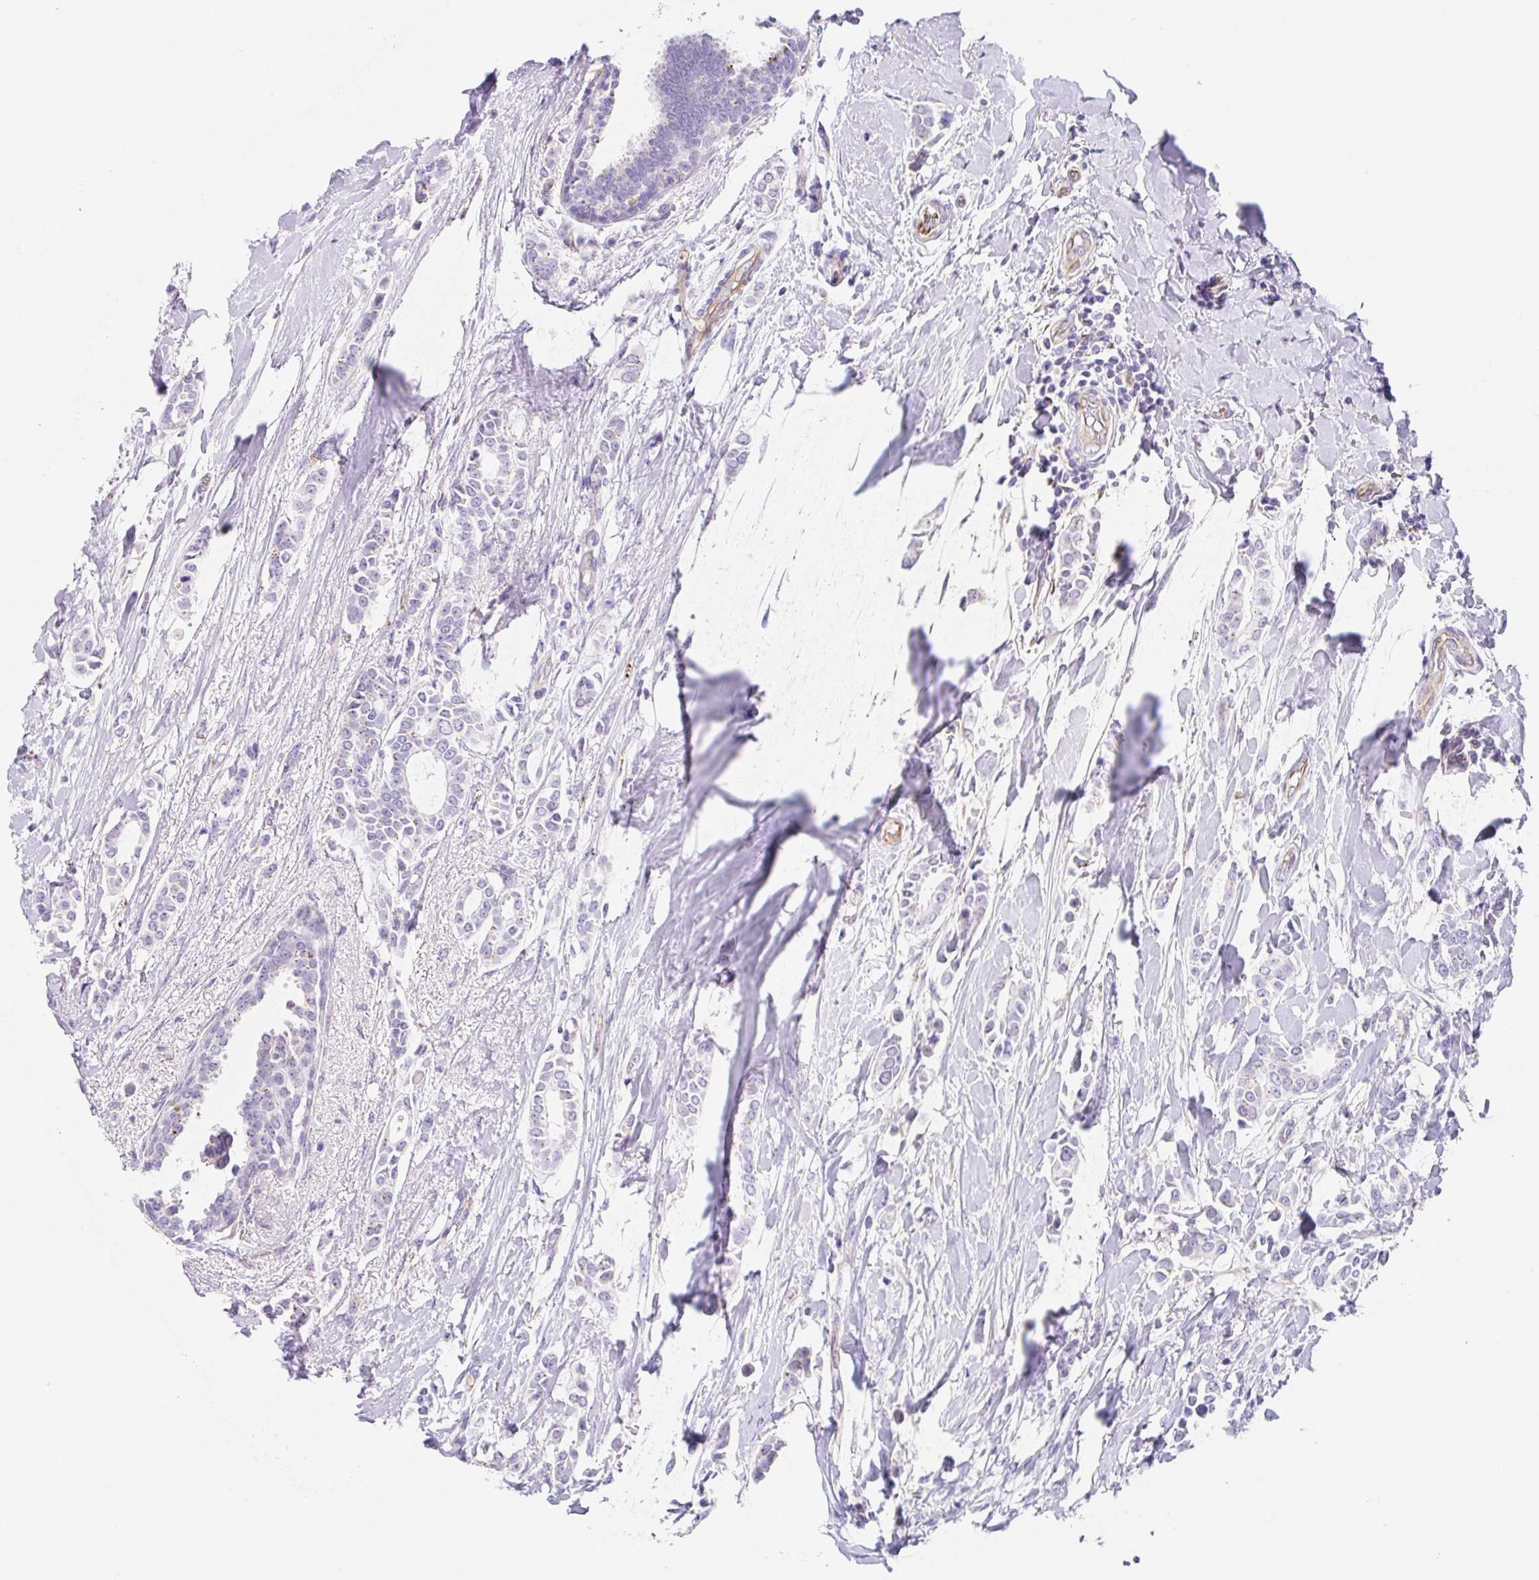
{"staining": {"intensity": "negative", "quantity": "none", "location": "none"}, "tissue": "breast cancer", "cell_type": "Tumor cells", "image_type": "cancer", "snomed": [{"axis": "morphology", "description": "Duct carcinoma"}, {"axis": "topography", "description": "Breast"}], "caption": "Infiltrating ductal carcinoma (breast) was stained to show a protein in brown. There is no significant staining in tumor cells.", "gene": "DKK4", "patient": {"sex": "female", "age": 64}}